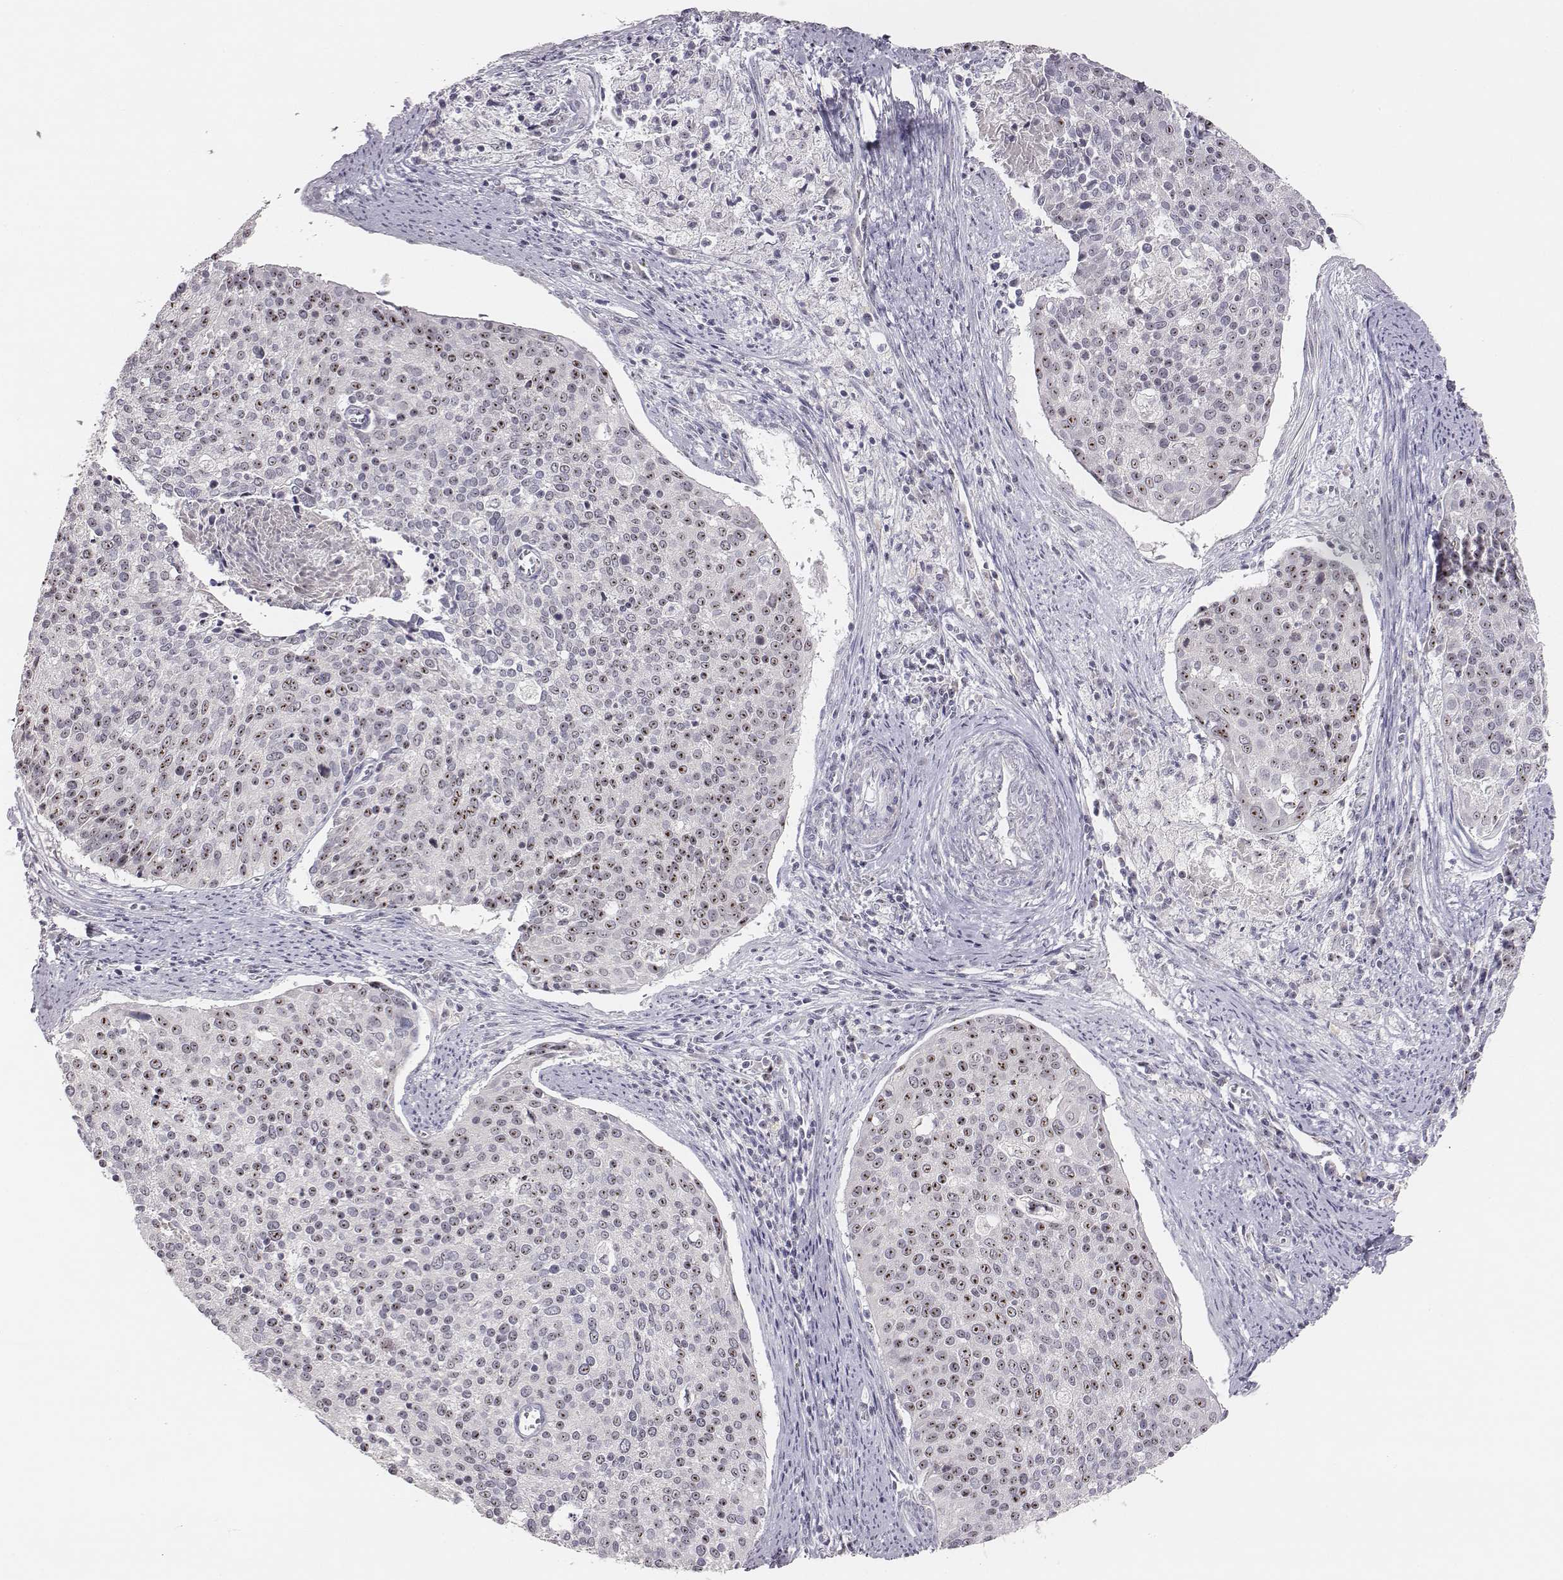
{"staining": {"intensity": "strong", "quantity": "25%-75%", "location": "nuclear"}, "tissue": "cervical cancer", "cell_type": "Tumor cells", "image_type": "cancer", "snomed": [{"axis": "morphology", "description": "Squamous cell carcinoma, NOS"}, {"axis": "topography", "description": "Cervix"}], "caption": "Immunohistochemical staining of squamous cell carcinoma (cervical) reveals high levels of strong nuclear staining in approximately 25%-75% of tumor cells.", "gene": "NIFK", "patient": {"sex": "female", "age": 39}}